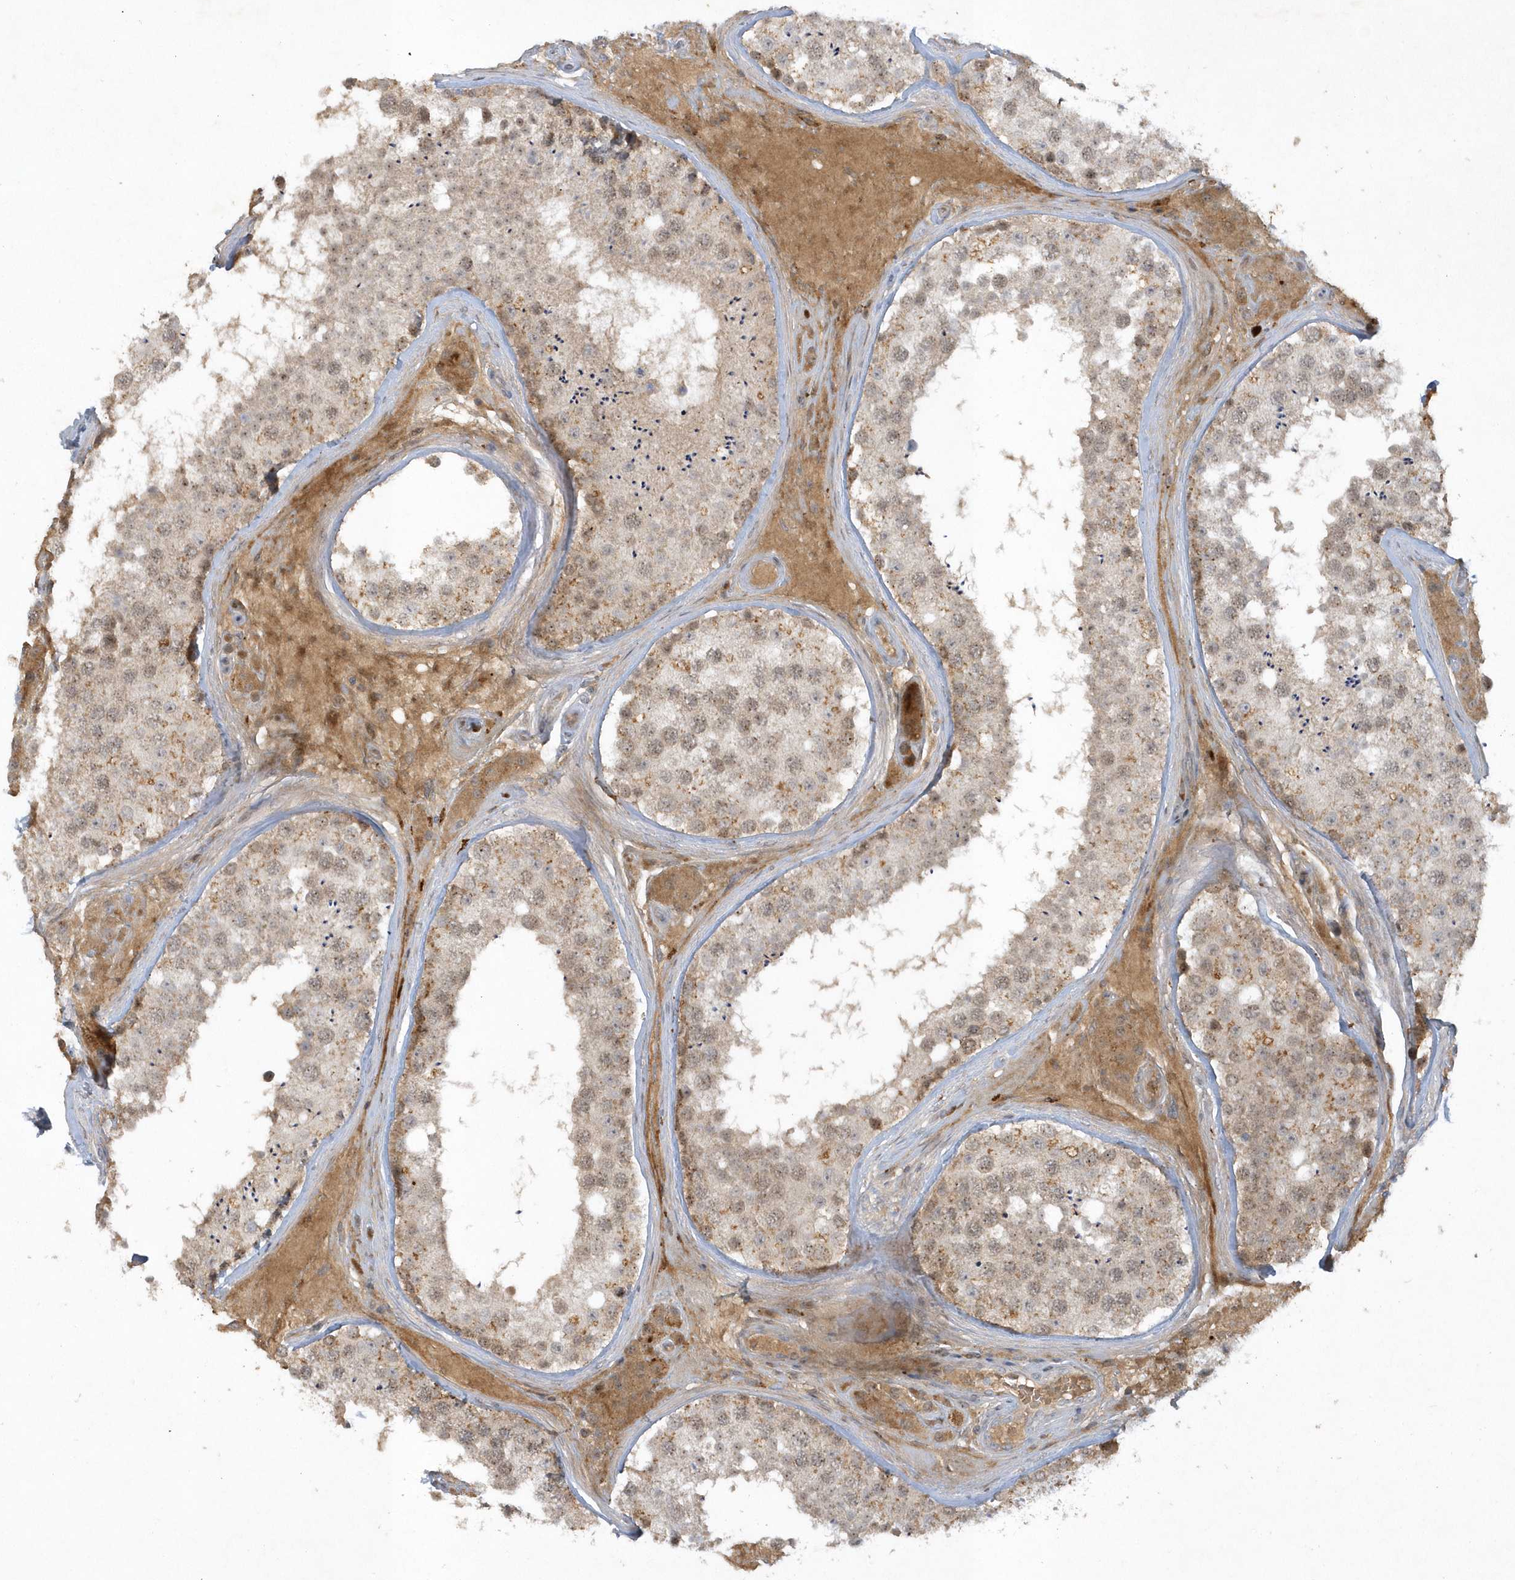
{"staining": {"intensity": "moderate", "quantity": ">75%", "location": "cytoplasmic/membranous,nuclear"}, "tissue": "testis", "cell_type": "Cells in seminiferous ducts", "image_type": "normal", "snomed": [{"axis": "morphology", "description": "Normal tissue, NOS"}, {"axis": "topography", "description": "Testis"}], "caption": "The histopathology image reveals a brown stain indicating the presence of a protein in the cytoplasmic/membranous,nuclear of cells in seminiferous ducts in testis. (brown staining indicates protein expression, while blue staining denotes nuclei).", "gene": "THG1L", "patient": {"sex": "male", "age": 46}}